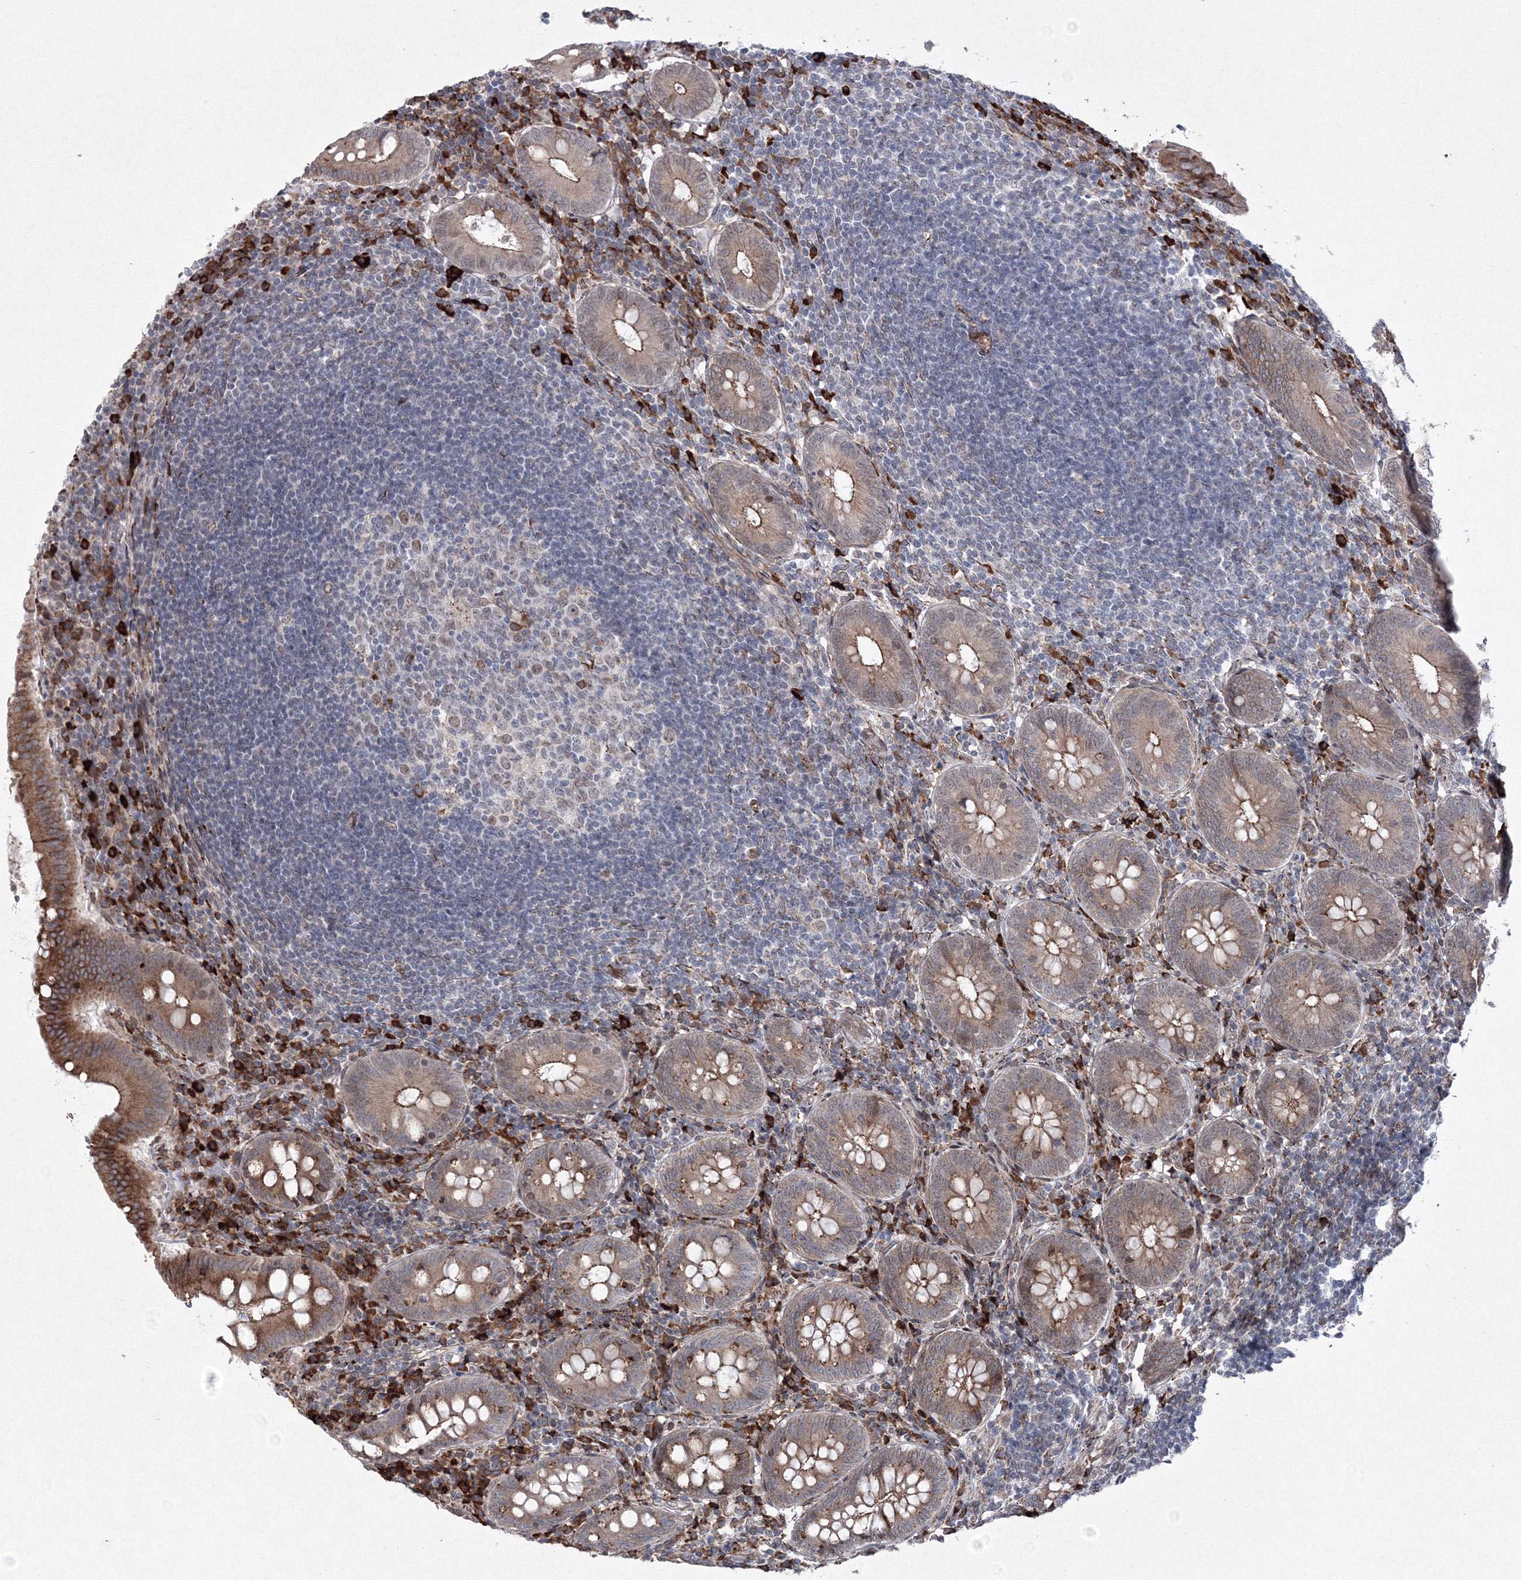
{"staining": {"intensity": "moderate", "quantity": ">75%", "location": "cytoplasmic/membranous"}, "tissue": "appendix", "cell_type": "Glandular cells", "image_type": "normal", "snomed": [{"axis": "morphology", "description": "Normal tissue, NOS"}, {"axis": "topography", "description": "Appendix"}], "caption": "Brown immunohistochemical staining in unremarkable appendix shows moderate cytoplasmic/membranous expression in approximately >75% of glandular cells.", "gene": "EFCAB12", "patient": {"sex": "female", "age": 54}}